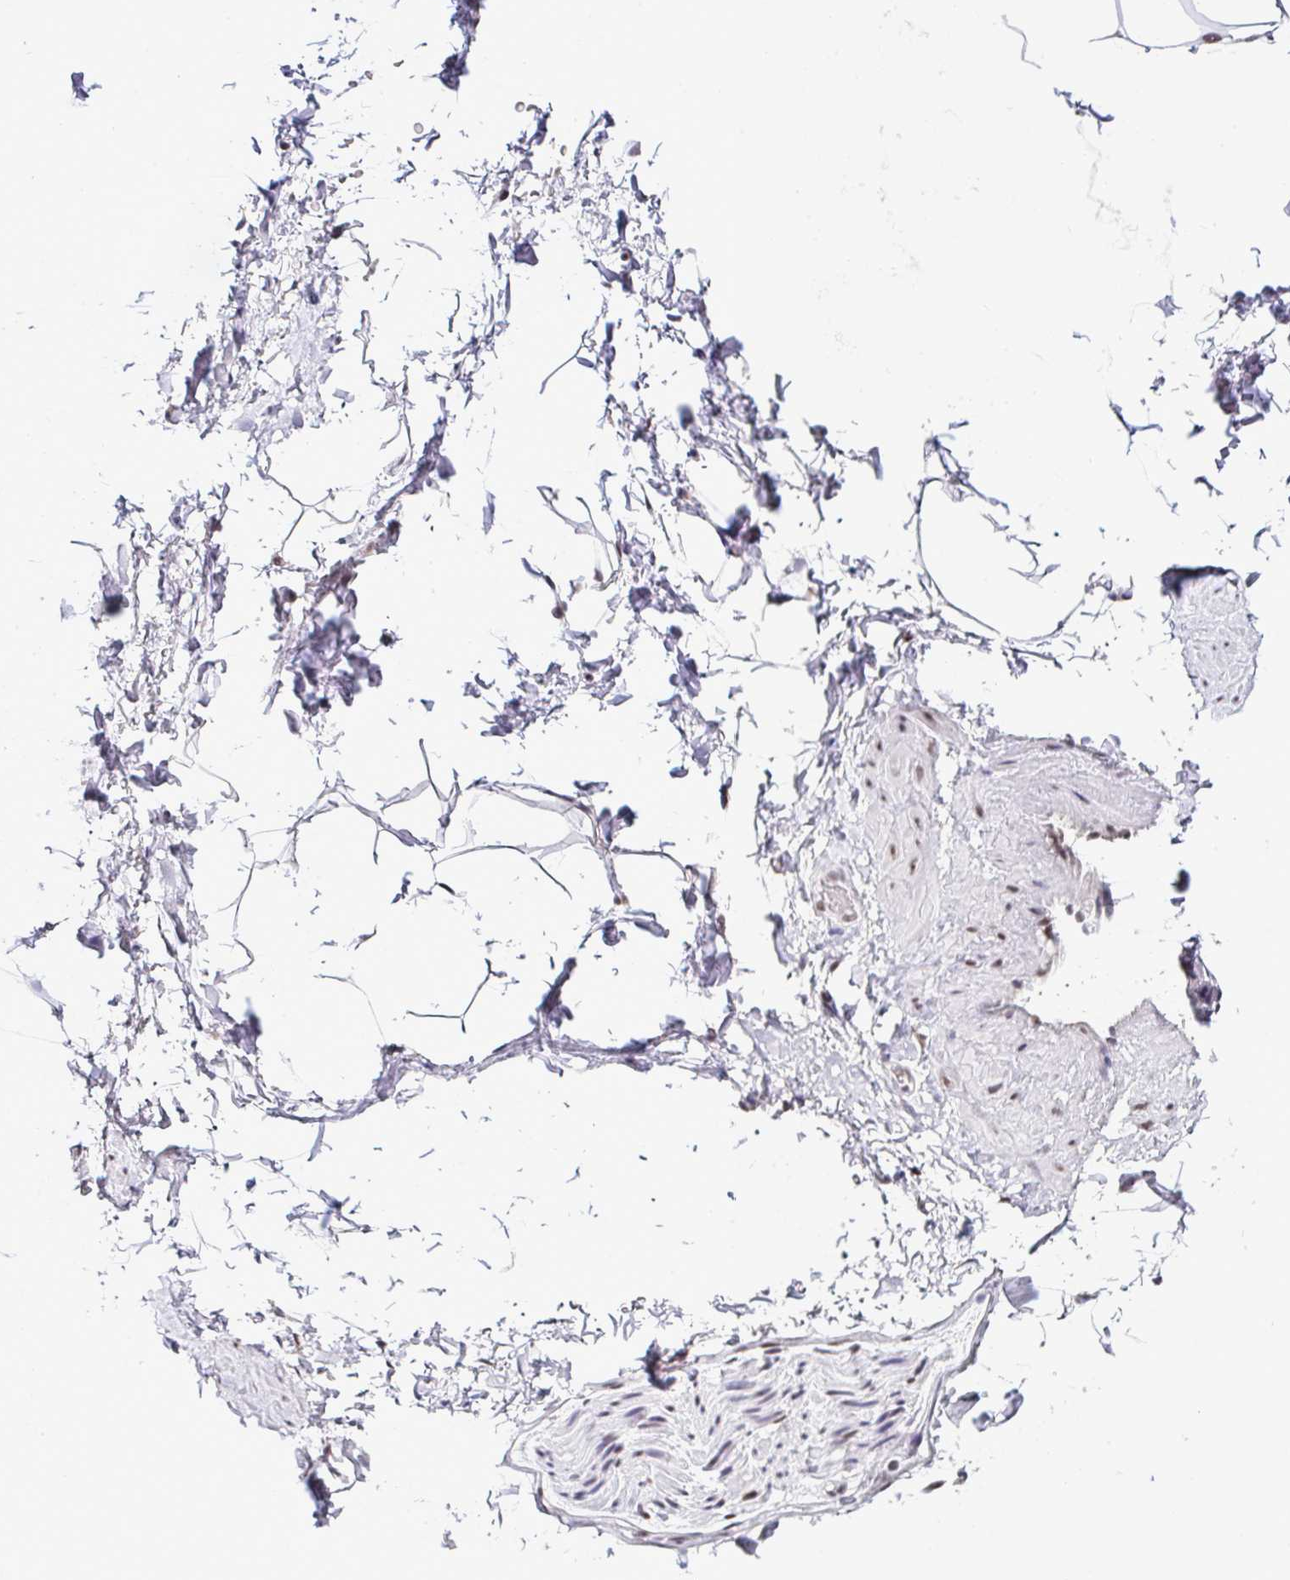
{"staining": {"intensity": "negative", "quantity": "none", "location": "none"}, "tissue": "adipose tissue", "cell_type": "Adipocytes", "image_type": "normal", "snomed": [{"axis": "morphology", "description": "Normal tissue, NOS"}, {"axis": "topography", "description": "Vascular tissue"}, {"axis": "topography", "description": "Peripheral nerve tissue"}], "caption": "Benign adipose tissue was stained to show a protein in brown. There is no significant staining in adipocytes. (DAB (3,3'-diaminobenzidine) immunohistochemistry, high magnification).", "gene": "DR1", "patient": {"sex": "male", "age": 41}}